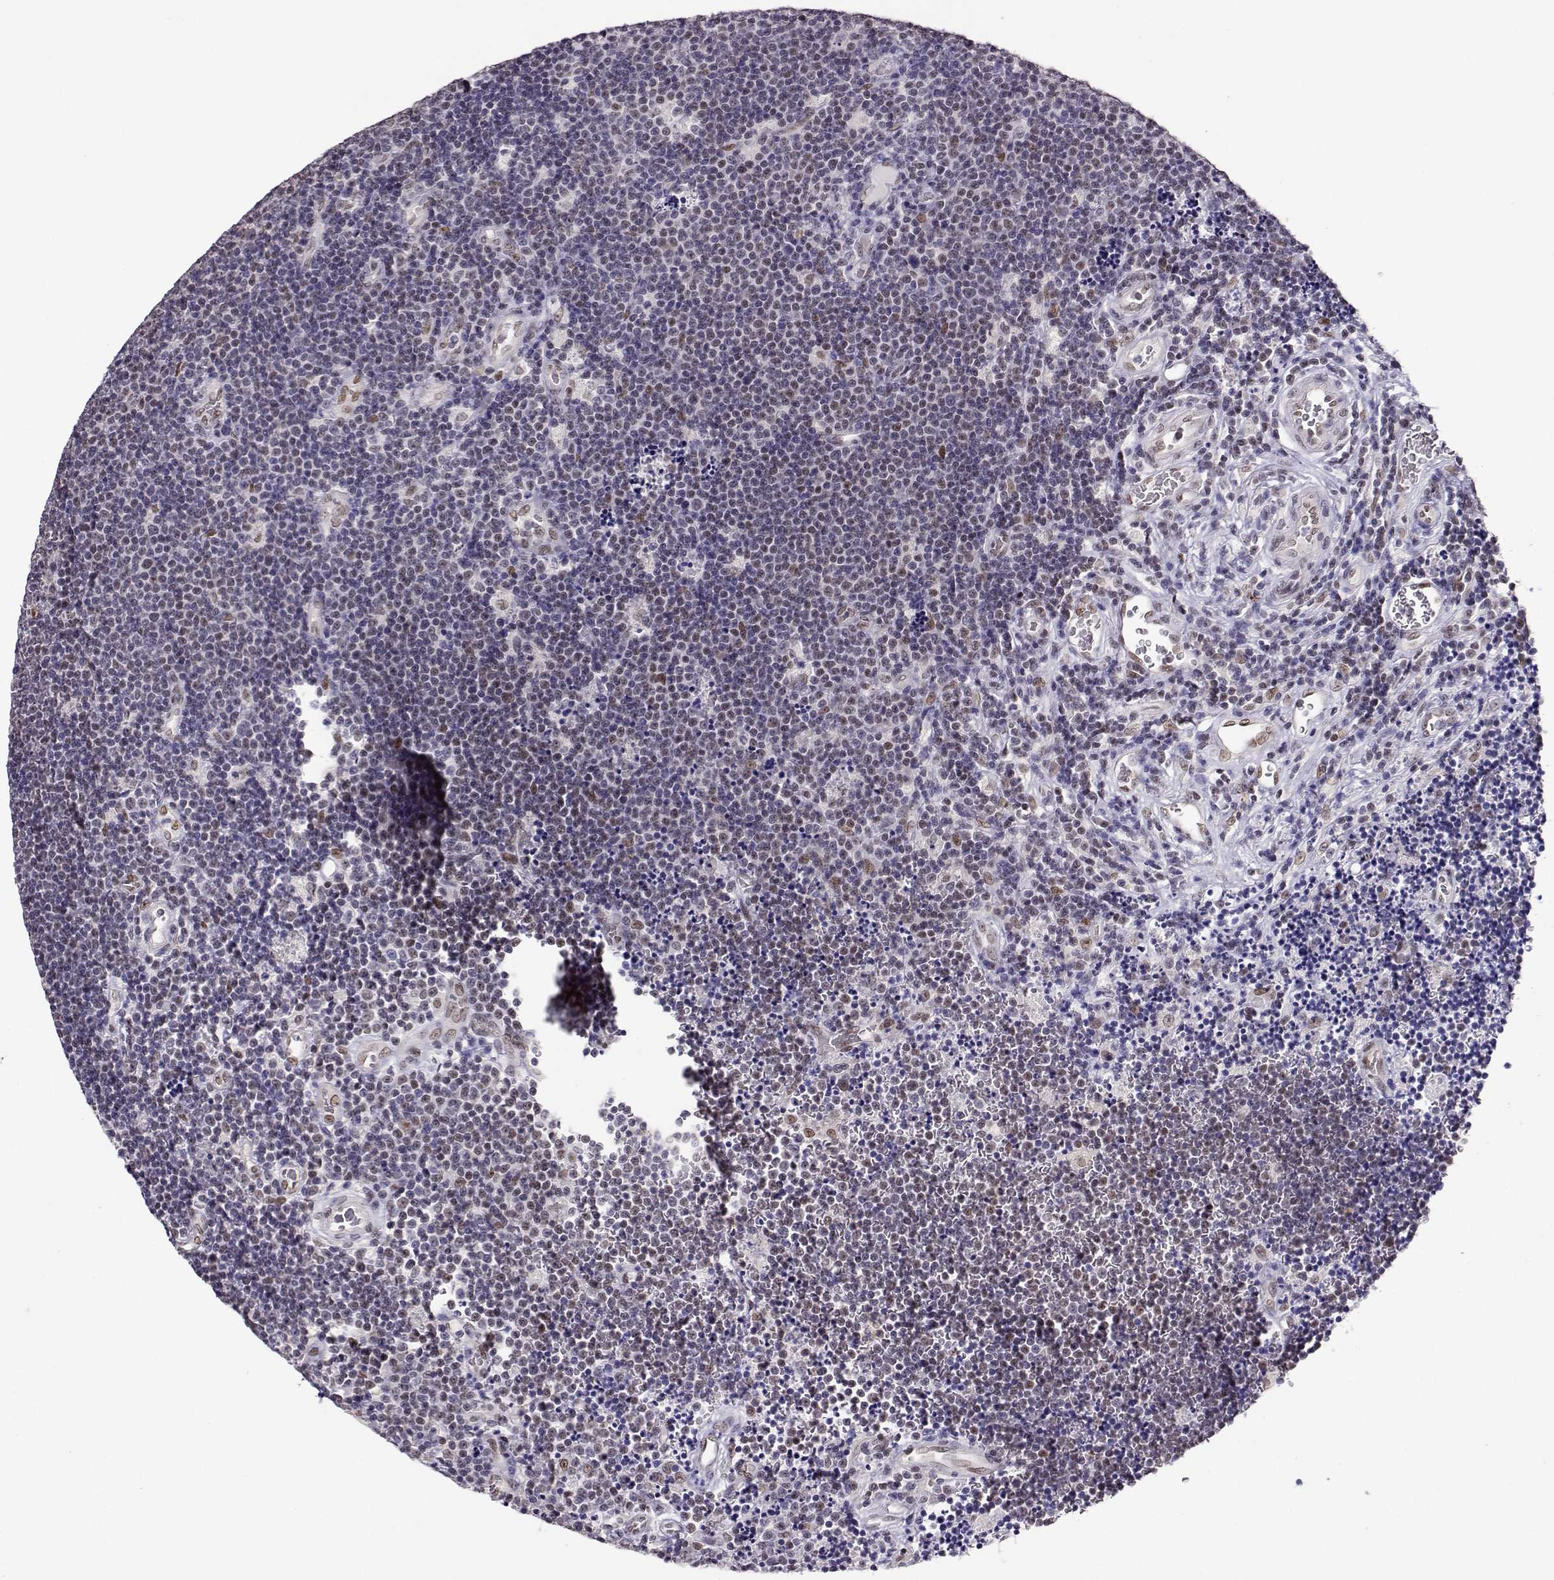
{"staining": {"intensity": "weak", "quantity": "25%-75%", "location": "nuclear"}, "tissue": "lymphoma", "cell_type": "Tumor cells", "image_type": "cancer", "snomed": [{"axis": "morphology", "description": "Malignant lymphoma, non-Hodgkin's type, Low grade"}, {"axis": "topography", "description": "Brain"}], "caption": "This micrograph reveals immunohistochemistry (IHC) staining of human low-grade malignant lymphoma, non-Hodgkin's type, with low weak nuclear positivity in about 25%-75% of tumor cells.", "gene": "POLI", "patient": {"sex": "female", "age": 66}}